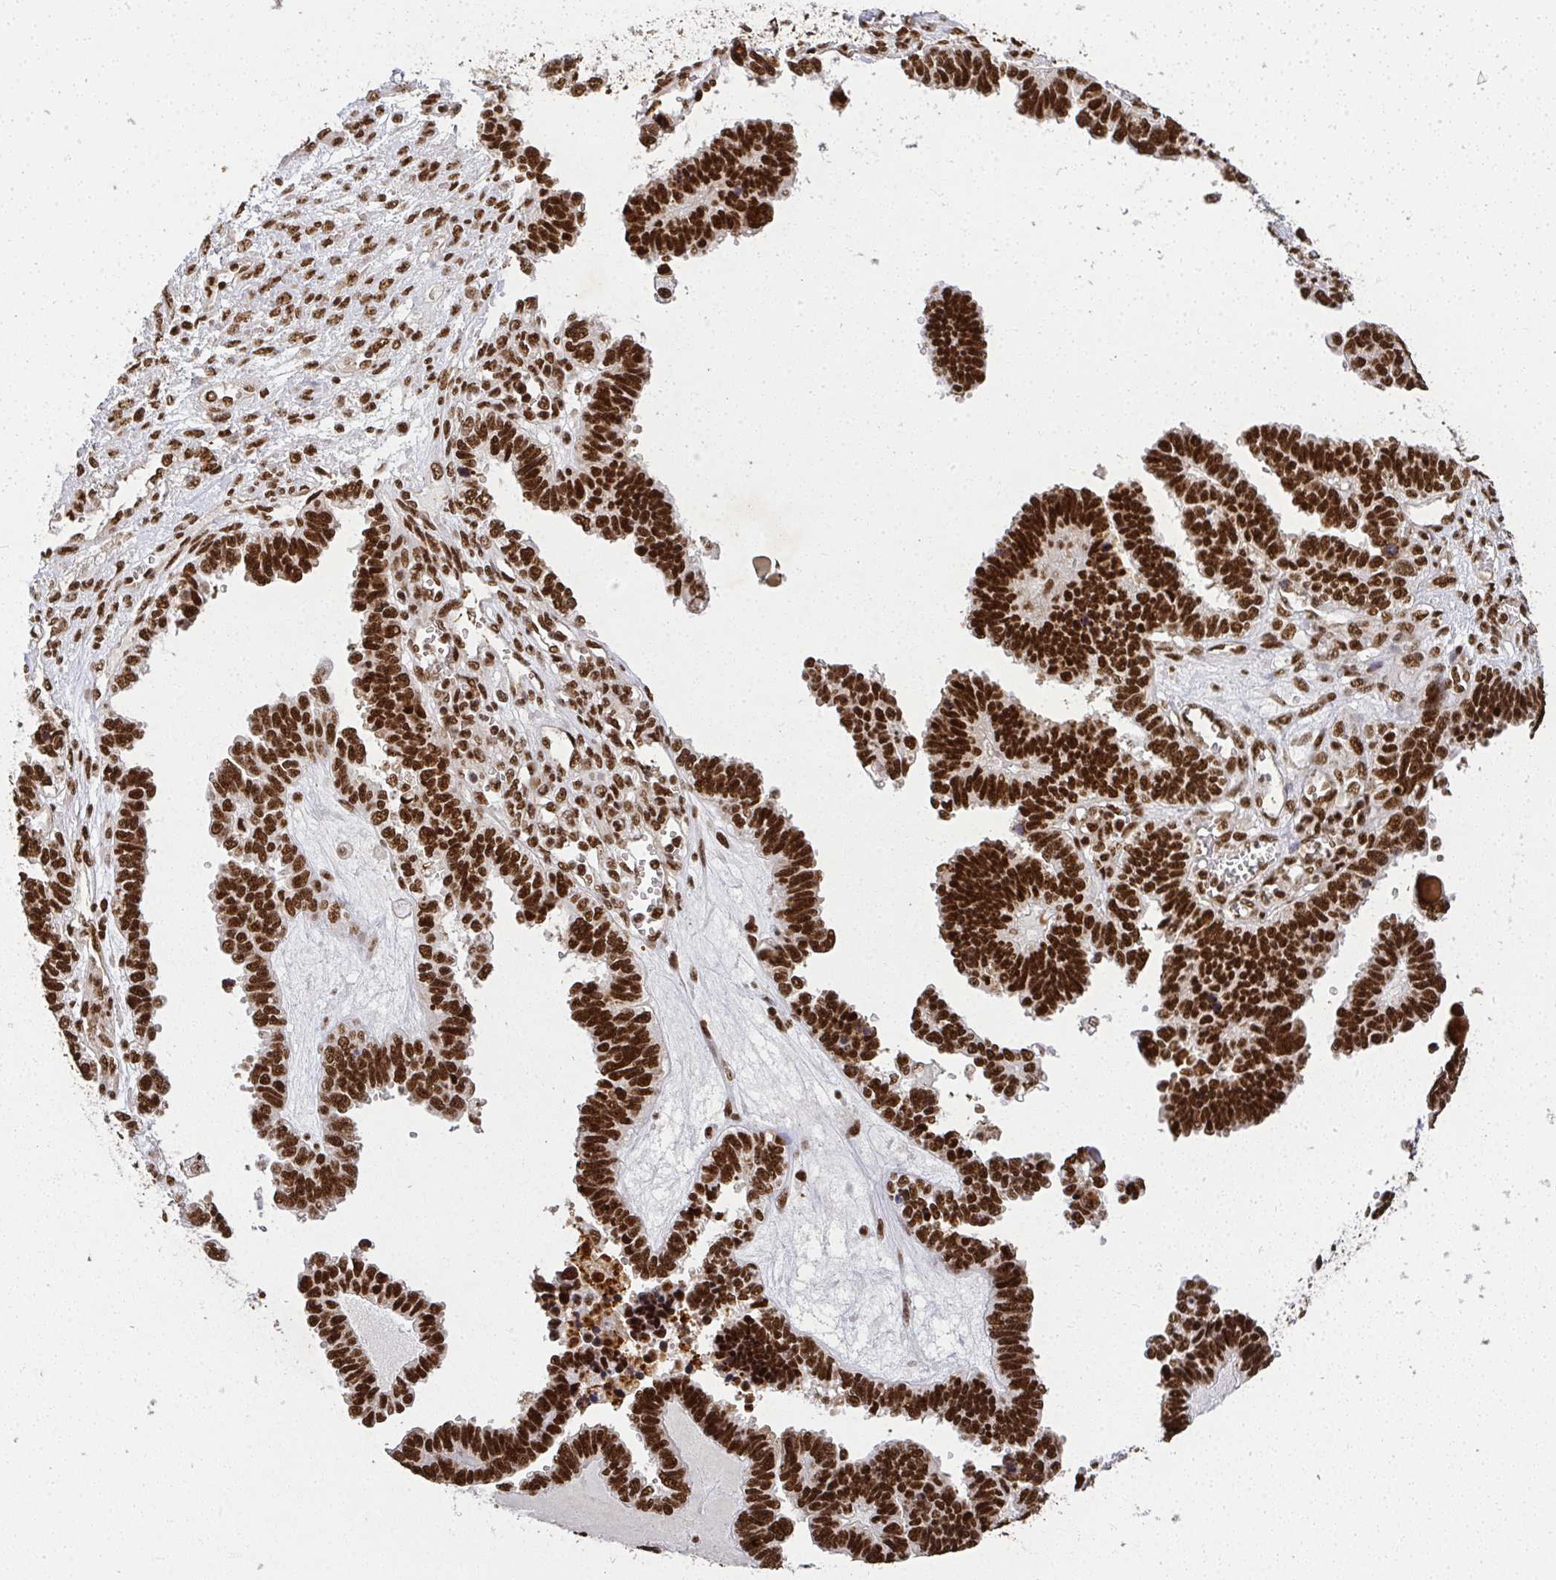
{"staining": {"intensity": "strong", "quantity": ">75%", "location": "nuclear"}, "tissue": "ovarian cancer", "cell_type": "Tumor cells", "image_type": "cancer", "snomed": [{"axis": "morphology", "description": "Cystadenocarcinoma, serous, NOS"}, {"axis": "topography", "description": "Ovary"}], "caption": "Human ovarian serous cystadenocarcinoma stained for a protein (brown) exhibits strong nuclear positive expression in about >75% of tumor cells.", "gene": "U2AF1", "patient": {"sex": "female", "age": 51}}